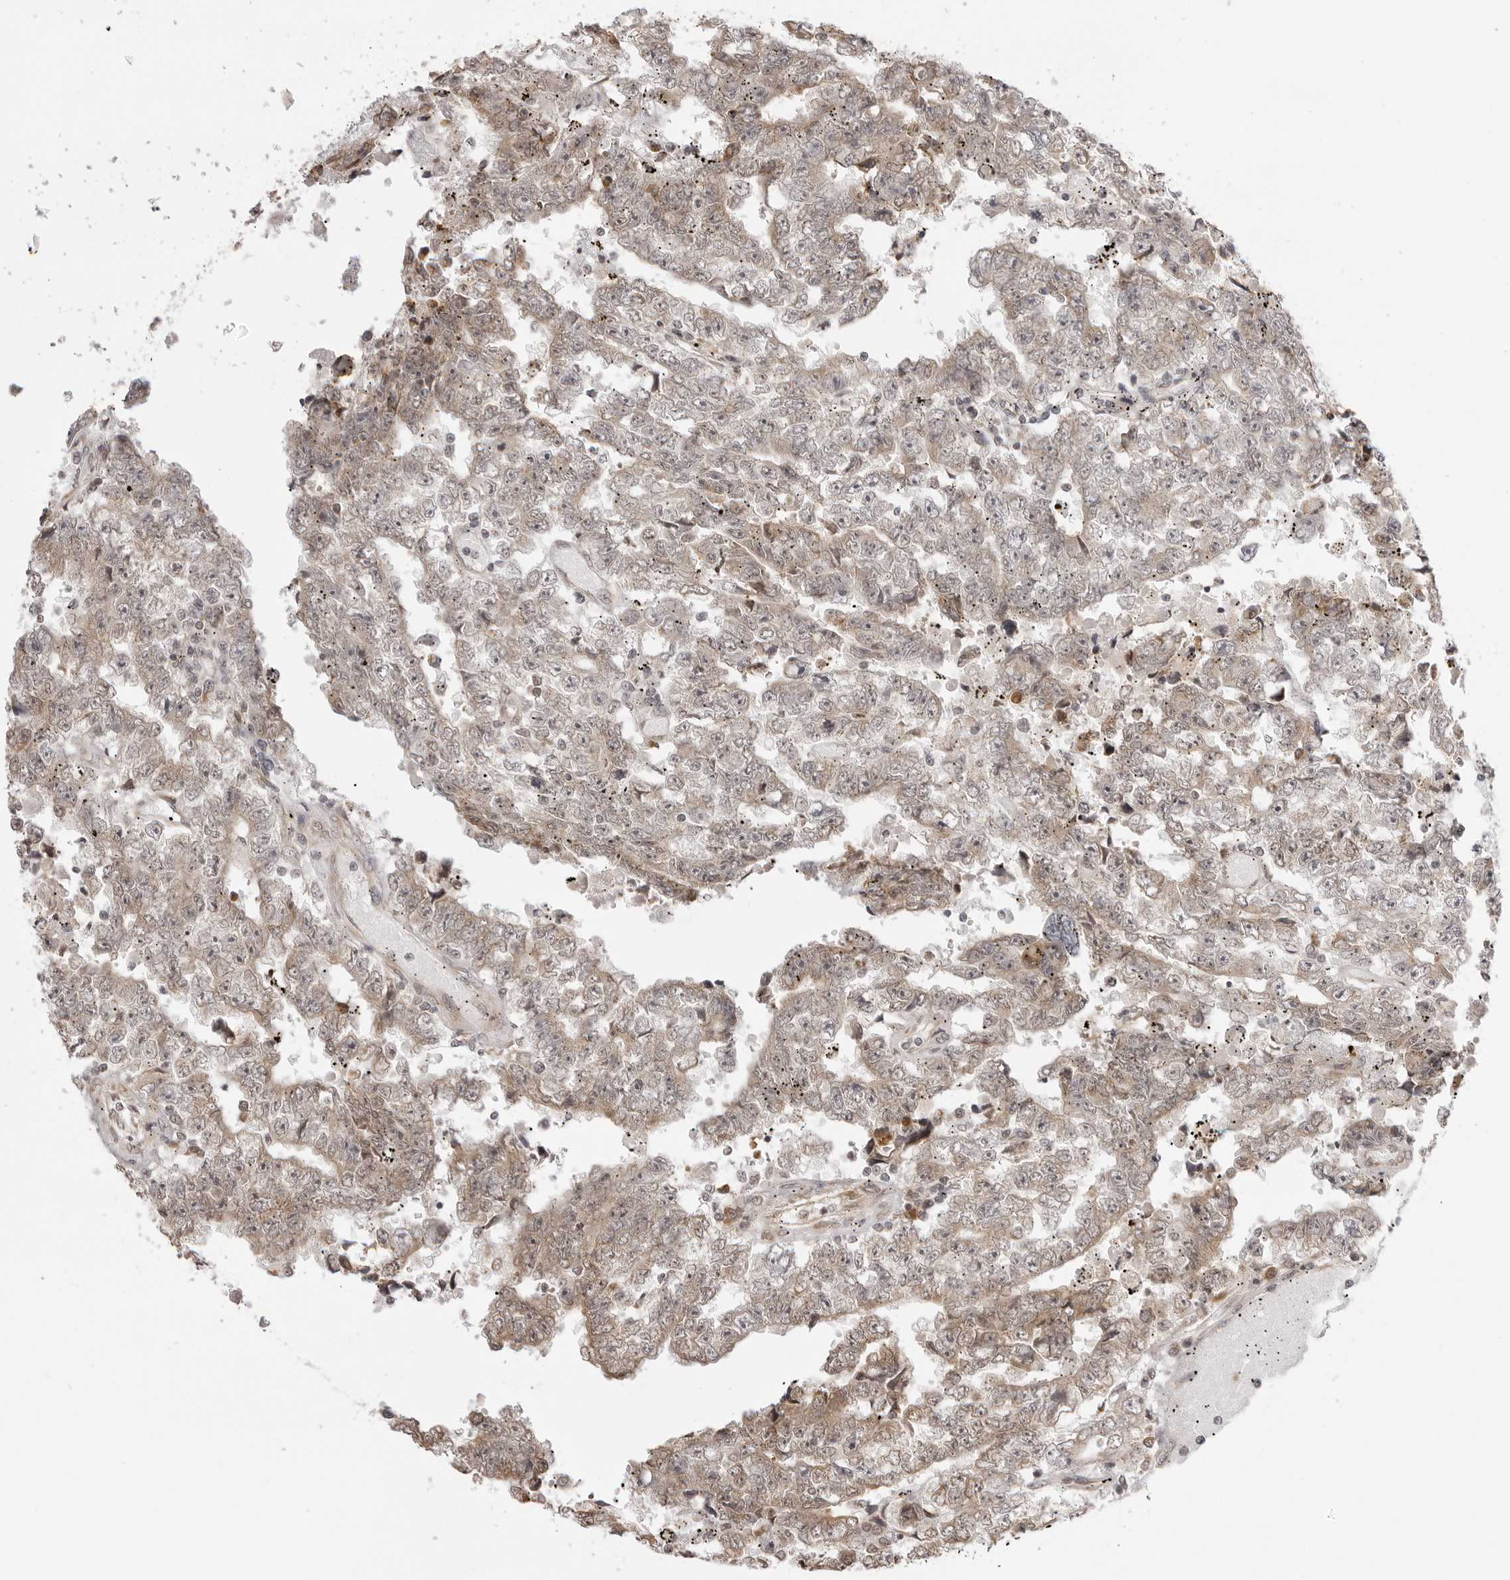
{"staining": {"intensity": "weak", "quantity": "25%-75%", "location": "cytoplasmic/membranous"}, "tissue": "testis cancer", "cell_type": "Tumor cells", "image_type": "cancer", "snomed": [{"axis": "morphology", "description": "Carcinoma, Embryonal, NOS"}, {"axis": "topography", "description": "Testis"}], "caption": "Human testis cancer (embryonal carcinoma) stained with a brown dye exhibits weak cytoplasmic/membranous positive positivity in about 25%-75% of tumor cells.", "gene": "ZC3H11A", "patient": {"sex": "male", "age": 25}}